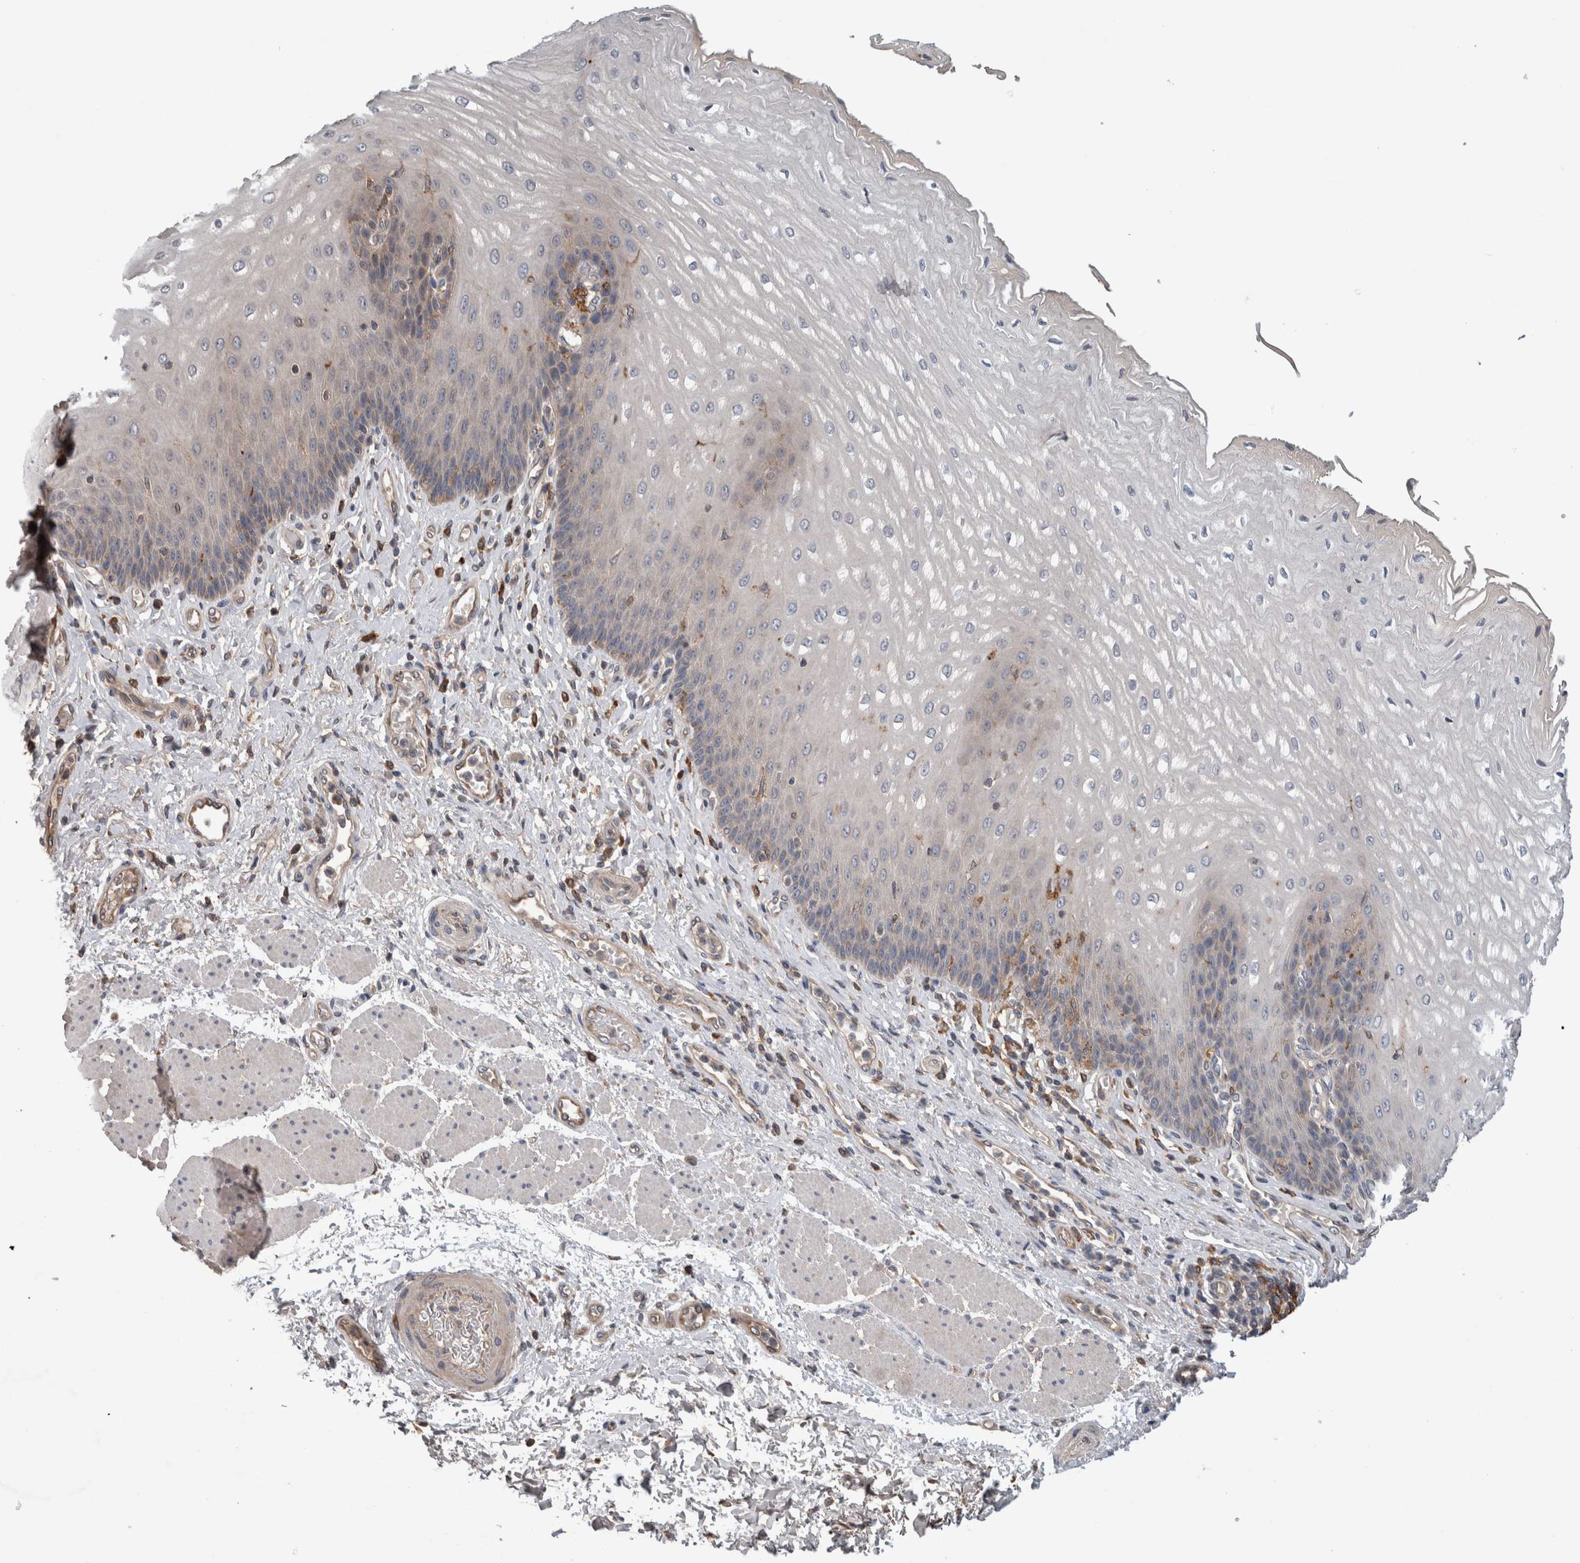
{"staining": {"intensity": "weak", "quantity": "<25%", "location": "cytoplasmic/membranous"}, "tissue": "esophagus", "cell_type": "Squamous epithelial cells", "image_type": "normal", "snomed": [{"axis": "morphology", "description": "Normal tissue, NOS"}, {"axis": "topography", "description": "Esophagus"}], "caption": "A high-resolution micrograph shows immunohistochemistry staining of unremarkable esophagus, which demonstrates no significant staining in squamous epithelial cells.", "gene": "TARBP1", "patient": {"sex": "male", "age": 54}}